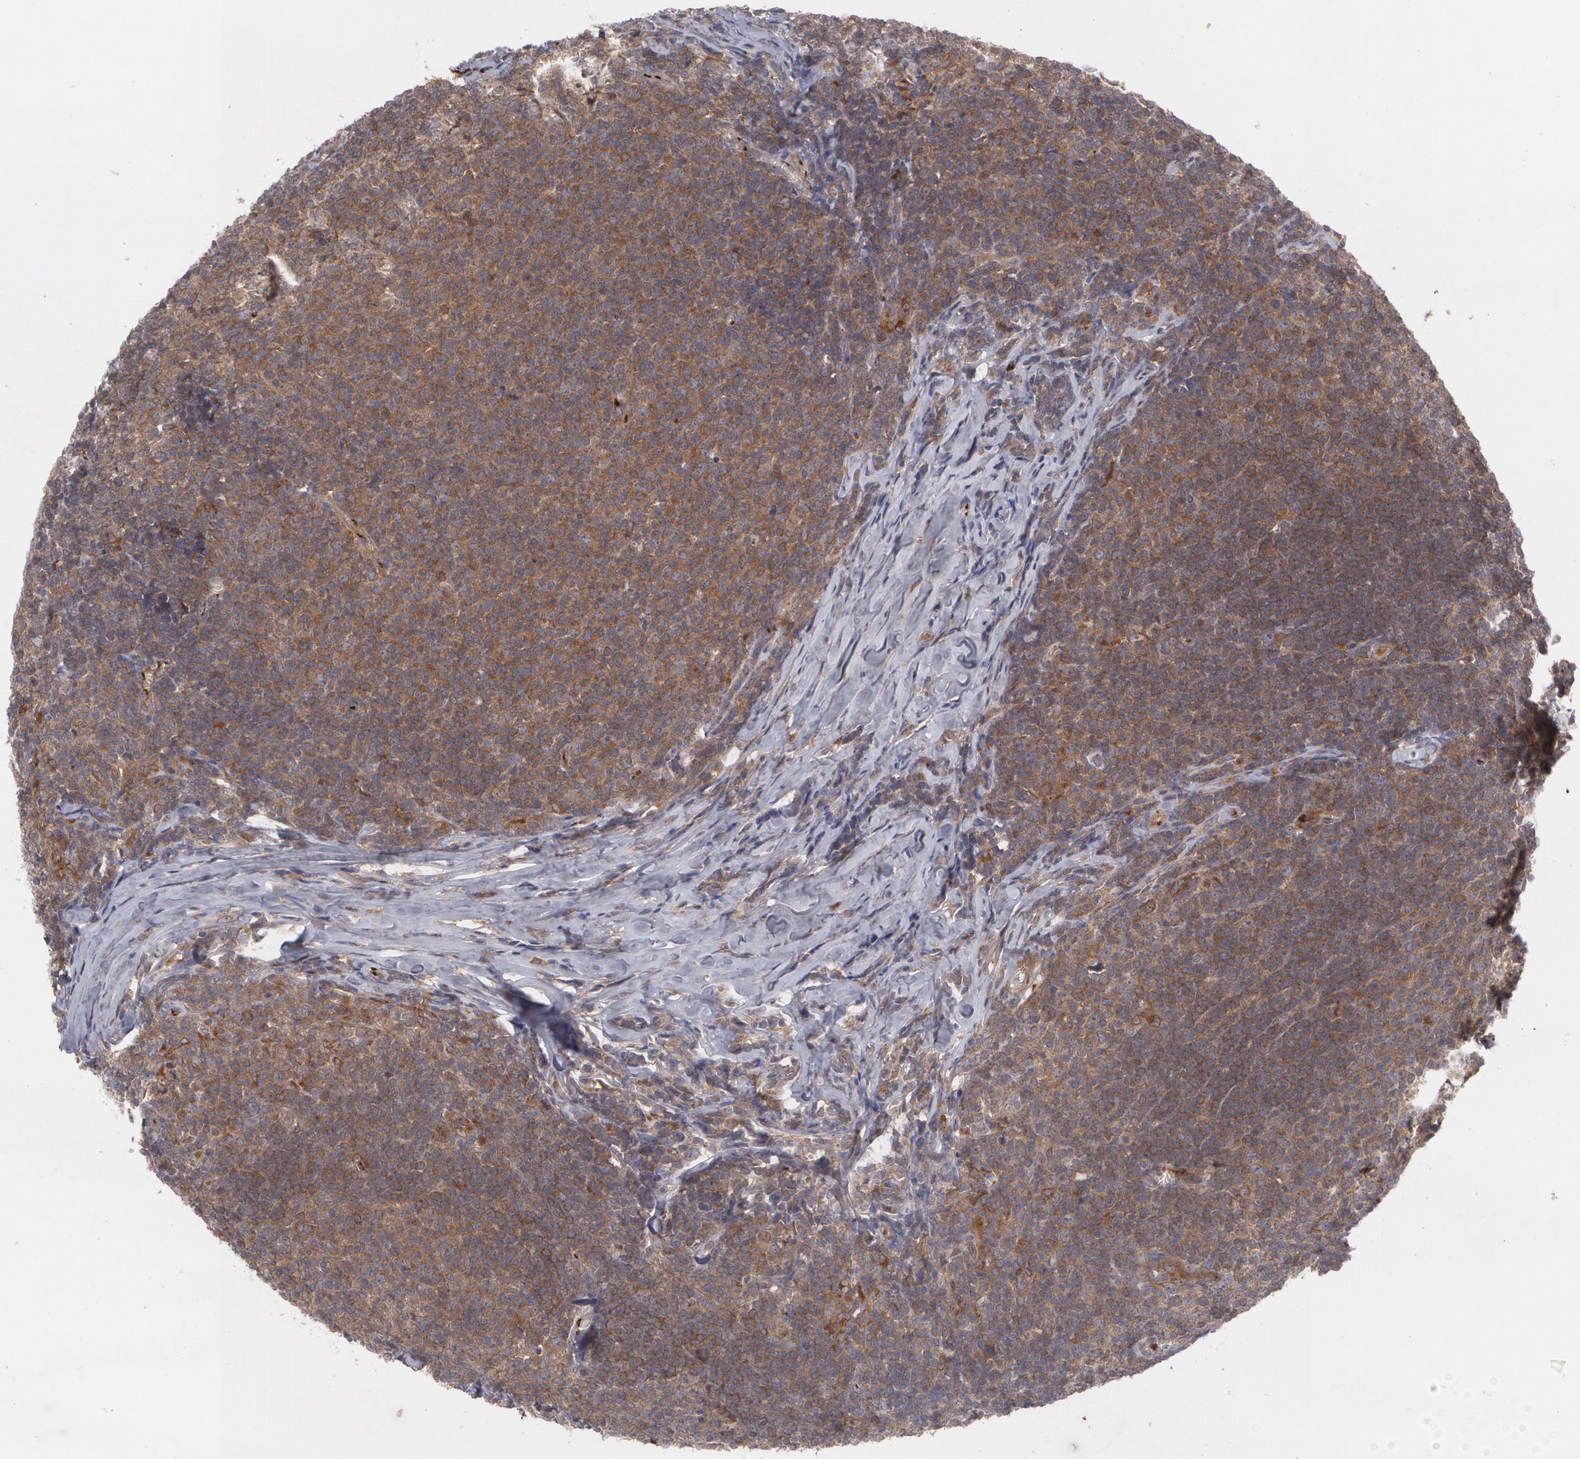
{"staining": {"intensity": "moderate", "quantity": ">75%", "location": "cytoplasmic/membranous"}, "tissue": "lymphoma", "cell_type": "Tumor cells", "image_type": "cancer", "snomed": [{"axis": "morphology", "description": "Malignant lymphoma, non-Hodgkin's type, Low grade"}, {"axis": "topography", "description": "Lymph node"}], "caption": "Low-grade malignant lymphoma, non-Hodgkin's type stained with immunohistochemistry (IHC) shows moderate cytoplasmic/membranous positivity in about >75% of tumor cells. (DAB (3,3'-diaminobenzidine) IHC, brown staining for protein, blue staining for nuclei).", "gene": "HTT", "patient": {"sex": "male", "age": 74}}